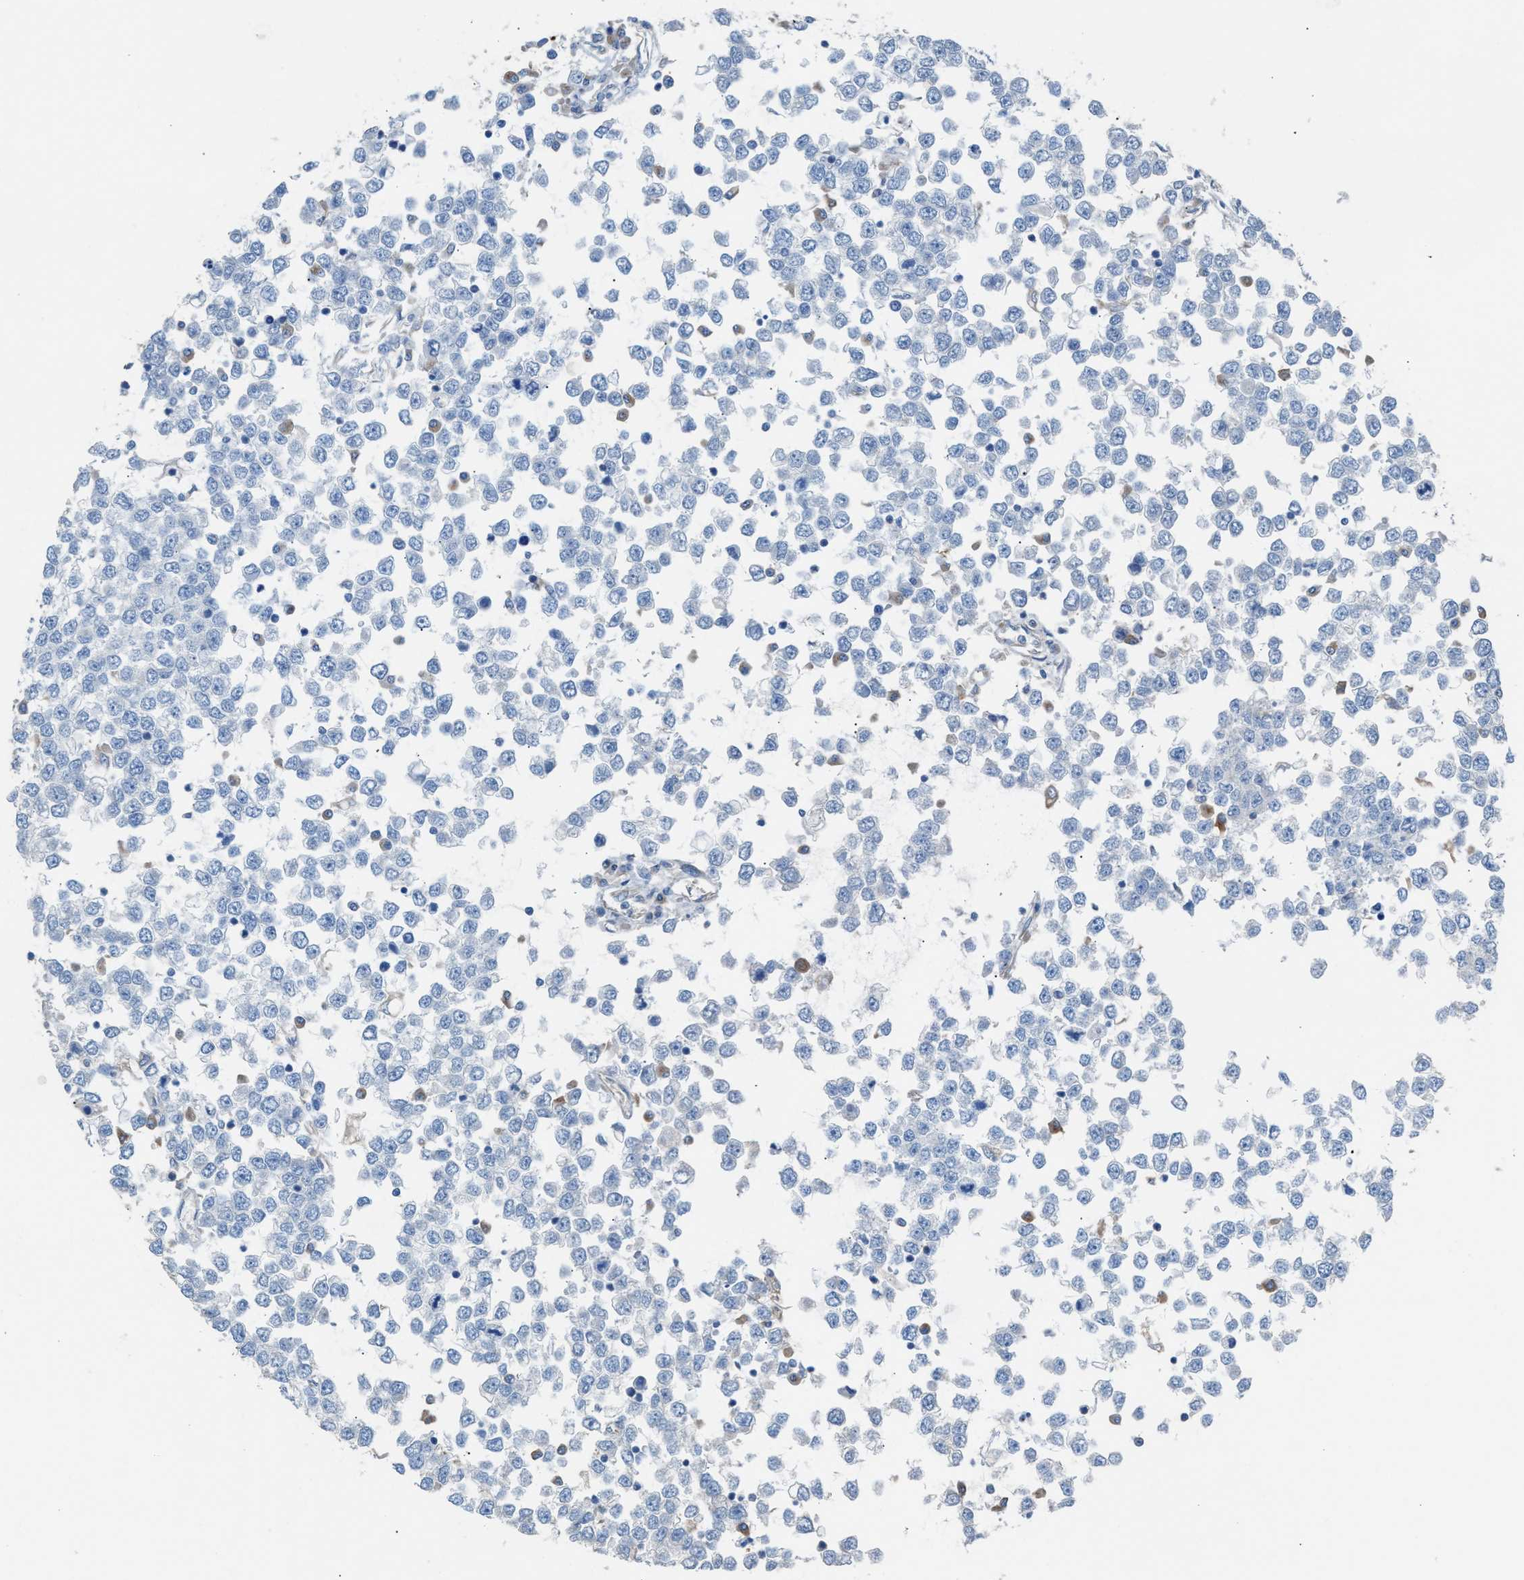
{"staining": {"intensity": "negative", "quantity": "none", "location": "none"}, "tissue": "testis cancer", "cell_type": "Tumor cells", "image_type": "cancer", "snomed": [{"axis": "morphology", "description": "Seminoma, NOS"}, {"axis": "topography", "description": "Testis"}], "caption": "DAB immunohistochemical staining of testis cancer (seminoma) exhibits no significant positivity in tumor cells.", "gene": "NQO2", "patient": {"sex": "male", "age": 65}}